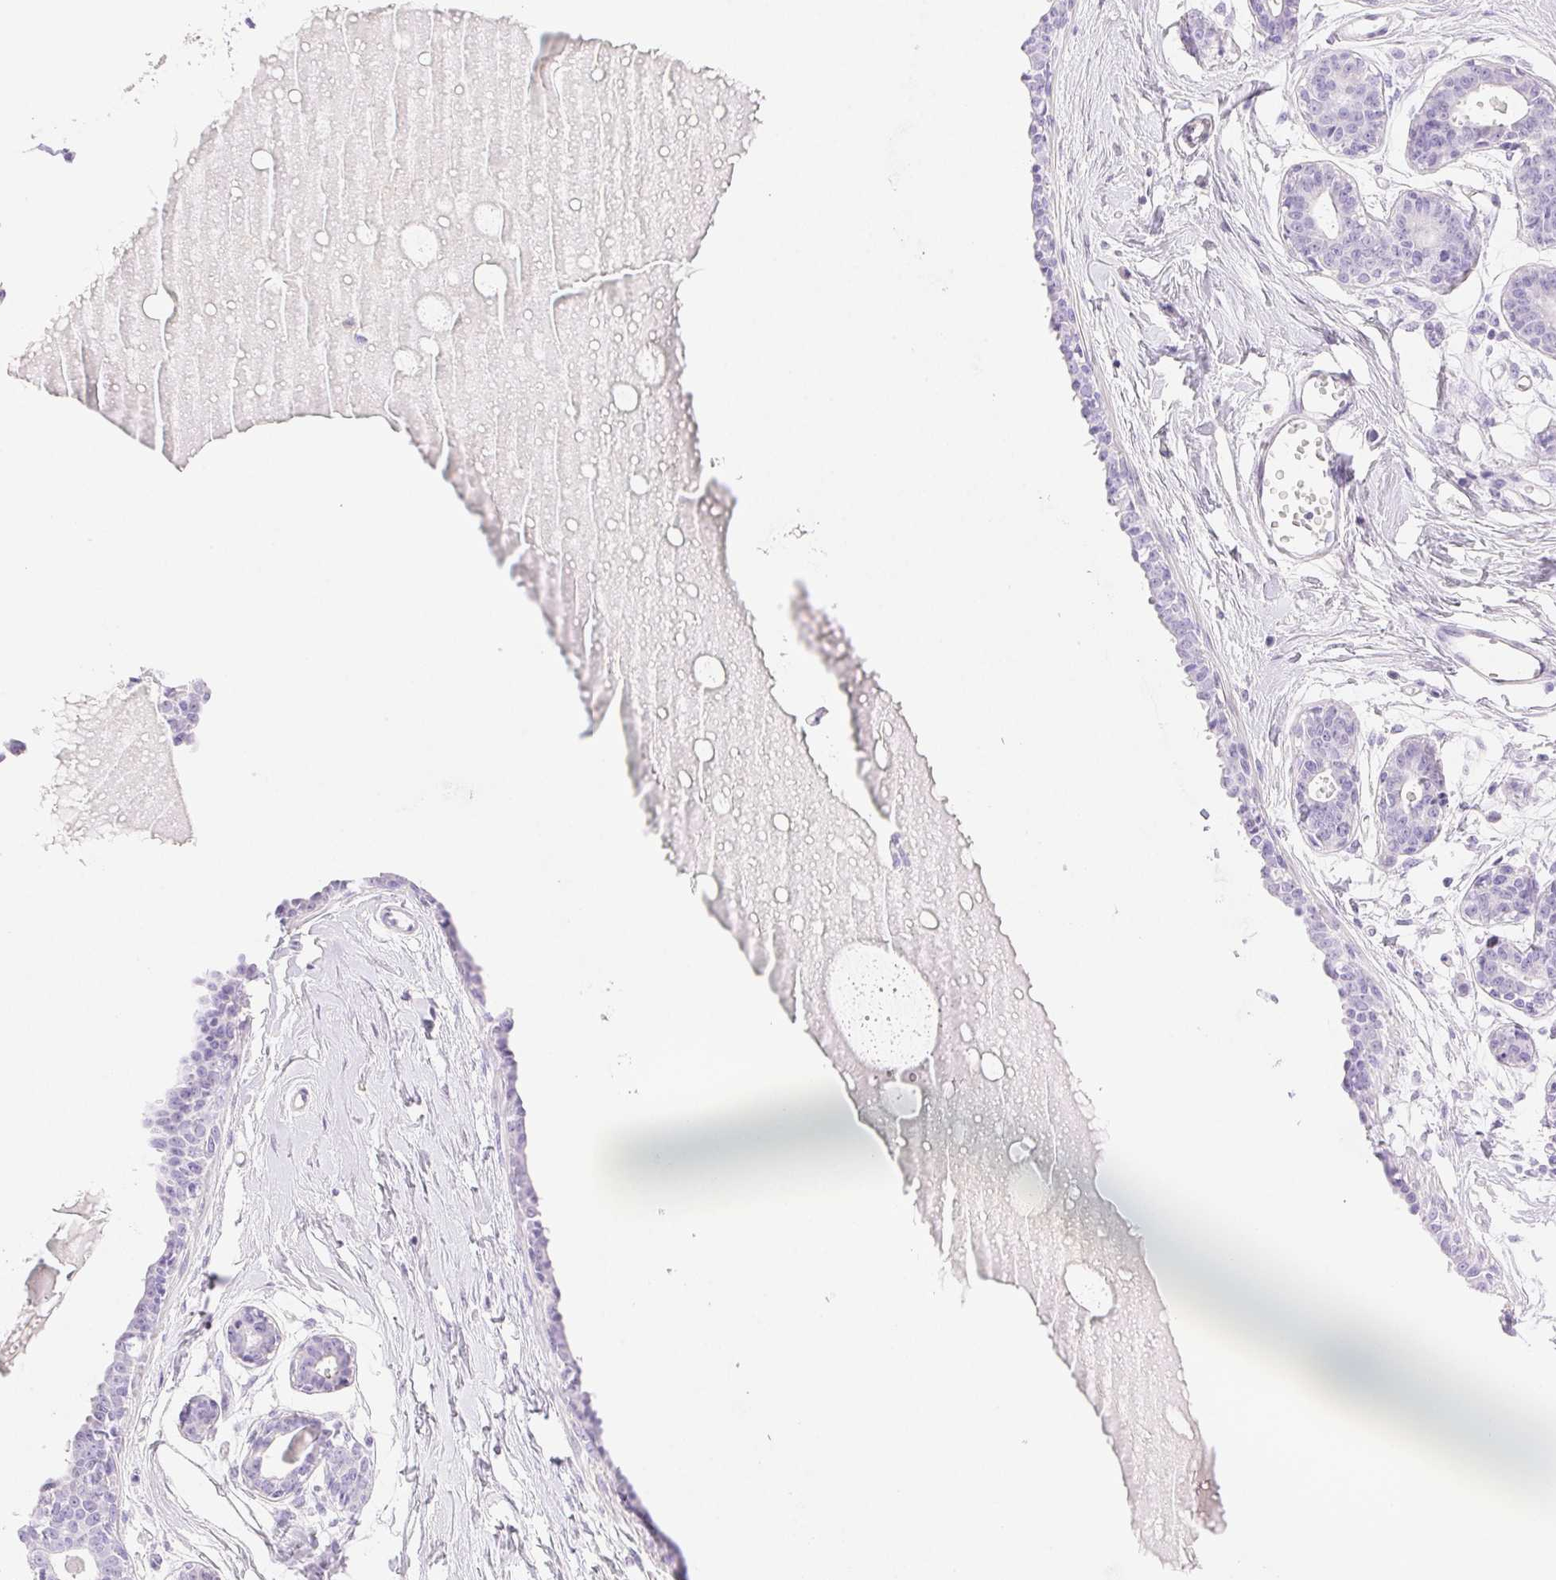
{"staining": {"intensity": "negative", "quantity": "none", "location": "none"}, "tissue": "breast", "cell_type": "Adipocytes", "image_type": "normal", "snomed": [{"axis": "morphology", "description": "Normal tissue, NOS"}, {"axis": "topography", "description": "Breast"}], "caption": "Adipocytes show no significant protein staining in normal breast. (DAB immunohistochemistry visualized using brightfield microscopy, high magnification).", "gene": "SPACA4", "patient": {"sex": "female", "age": 45}}